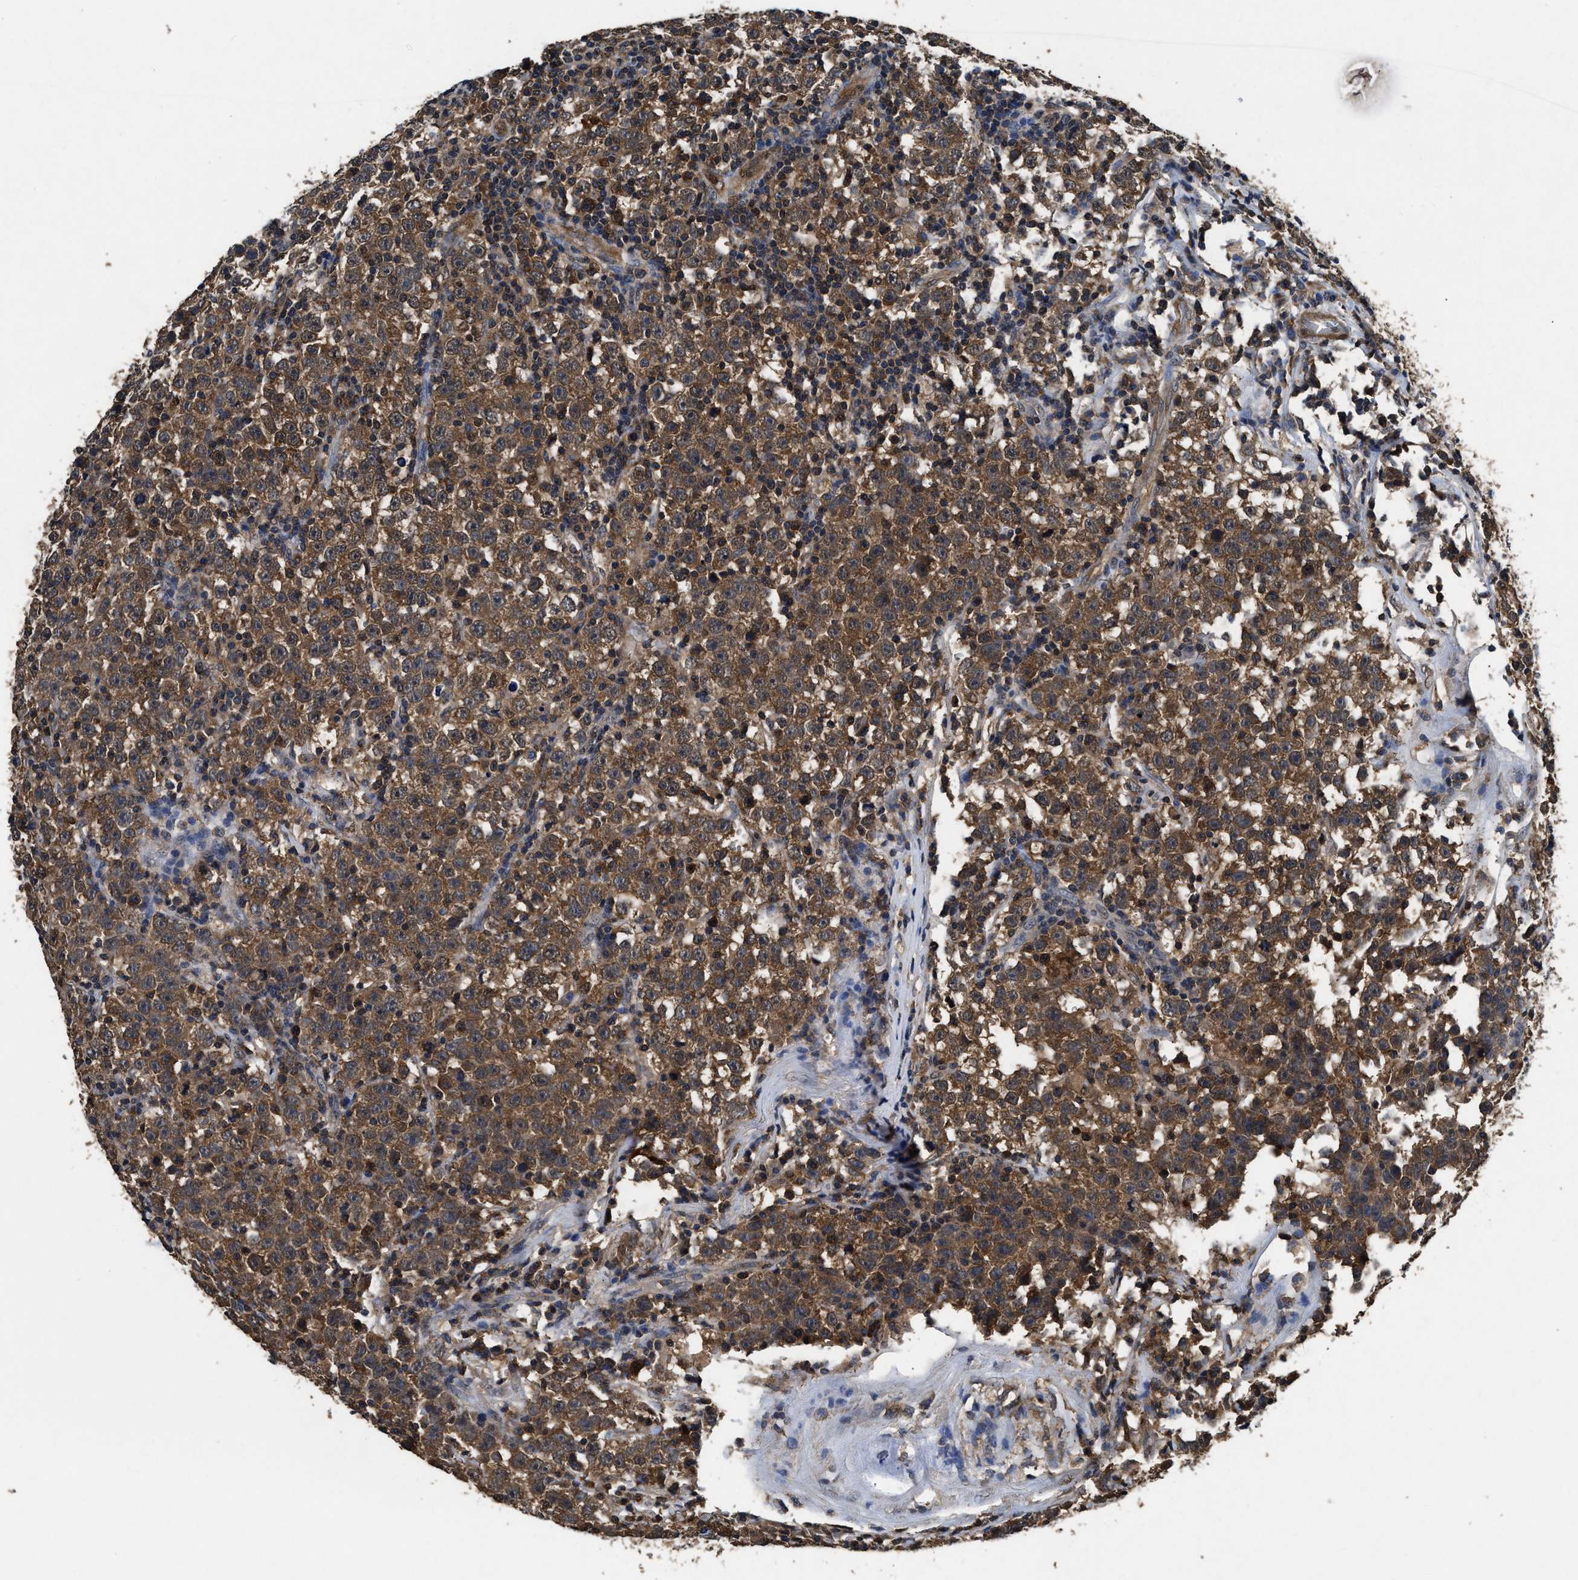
{"staining": {"intensity": "moderate", "quantity": ">75%", "location": "cytoplasmic/membranous"}, "tissue": "testis cancer", "cell_type": "Tumor cells", "image_type": "cancer", "snomed": [{"axis": "morphology", "description": "Seminoma, NOS"}, {"axis": "topography", "description": "Testis"}], "caption": "Immunohistochemistry (DAB (3,3'-diaminobenzidine)) staining of human testis cancer demonstrates moderate cytoplasmic/membranous protein staining in approximately >75% of tumor cells.", "gene": "ACAT2", "patient": {"sex": "male", "age": 43}}